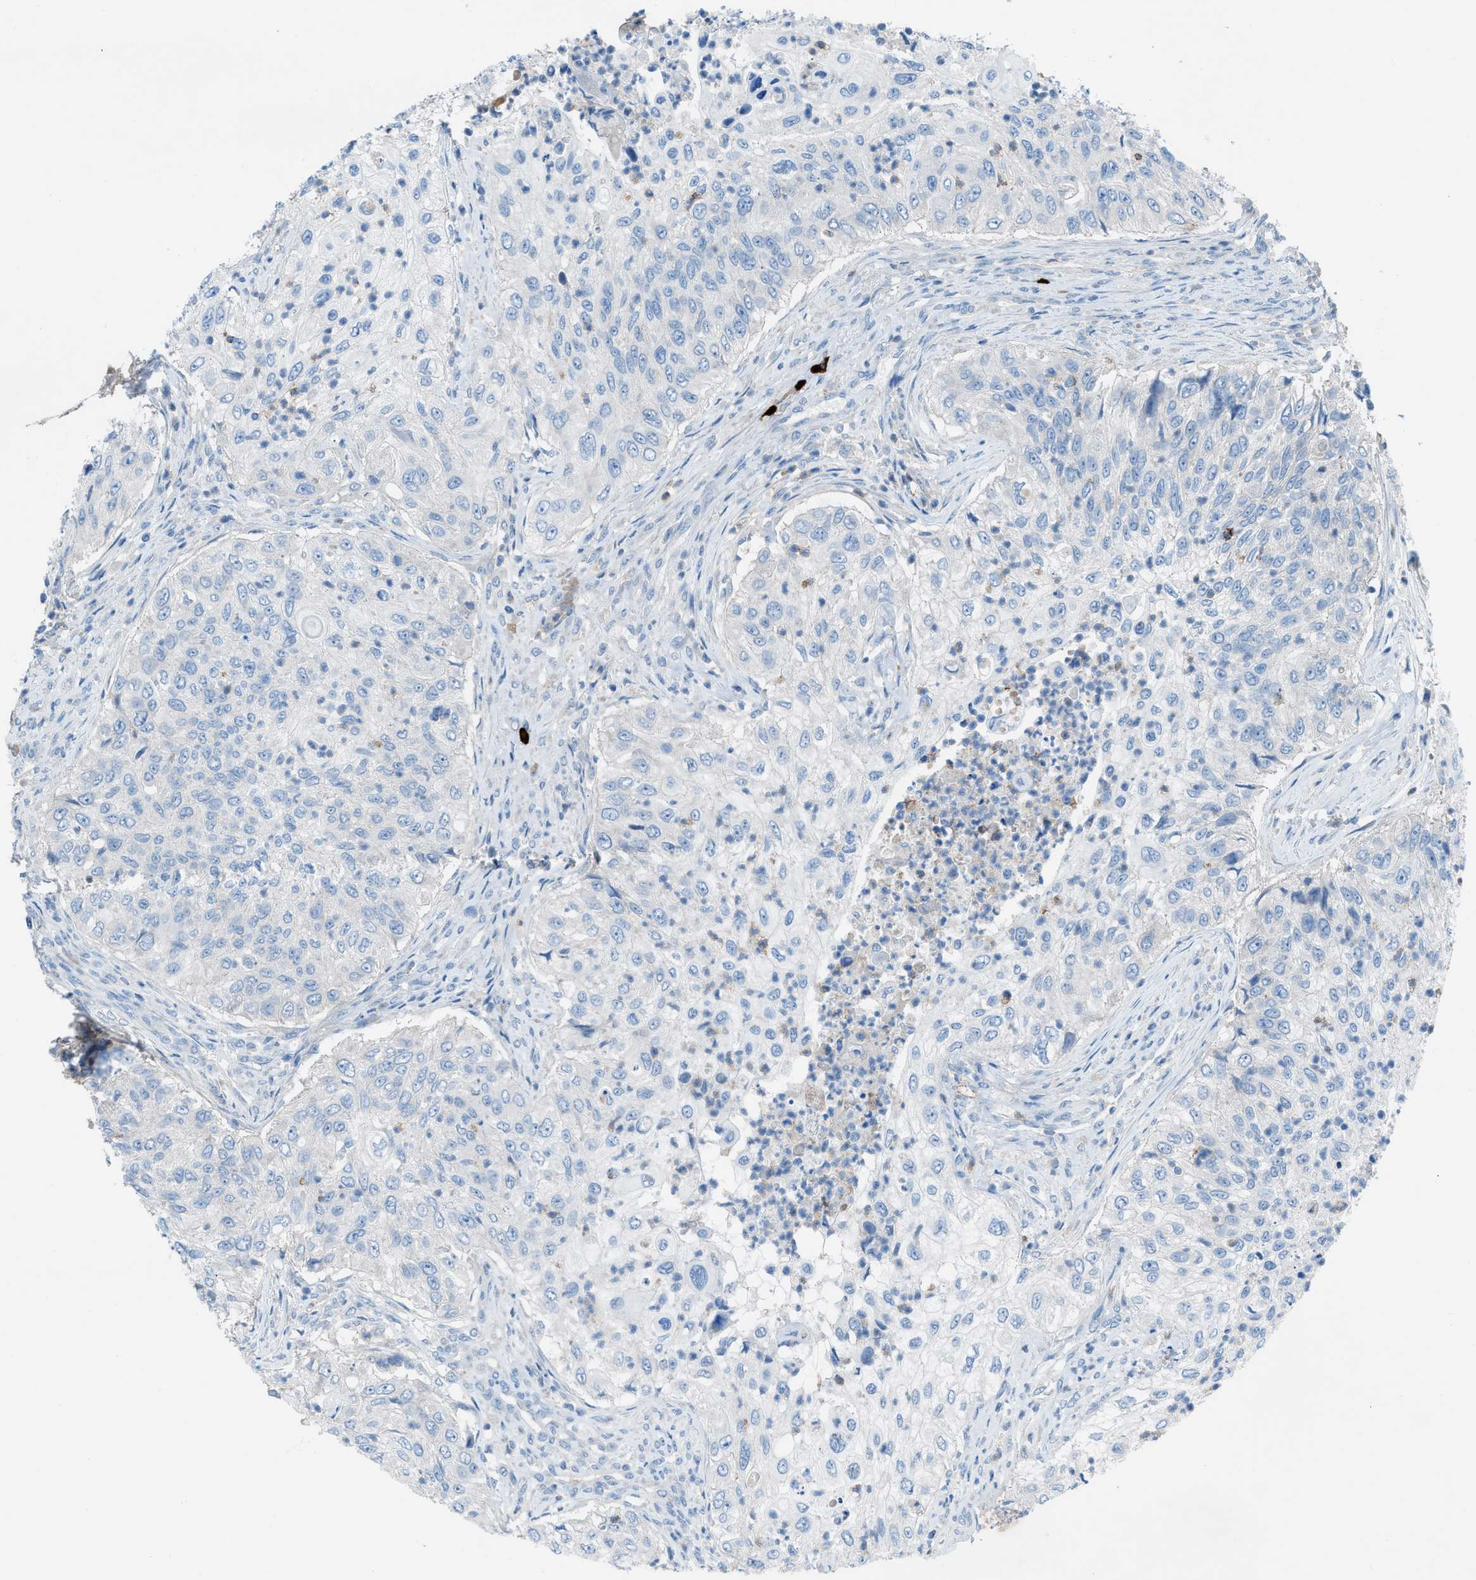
{"staining": {"intensity": "negative", "quantity": "none", "location": "none"}, "tissue": "urothelial cancer", "cell_type": "Tumor cells", "image_type": "cancer", "snomed": [{"axis": "morphology", "description": "Urothelial carcinoma, High grade"}, {"axis": "topography", "description": "Urinary bladder"}], "caption": "This is an immunohistochemistry histopathology image of human high-grade urothelial carcinoma. There is no staining in tumor cells.", "gene": "C5AR2", "patient": {"sex": "female", "age": 60}}